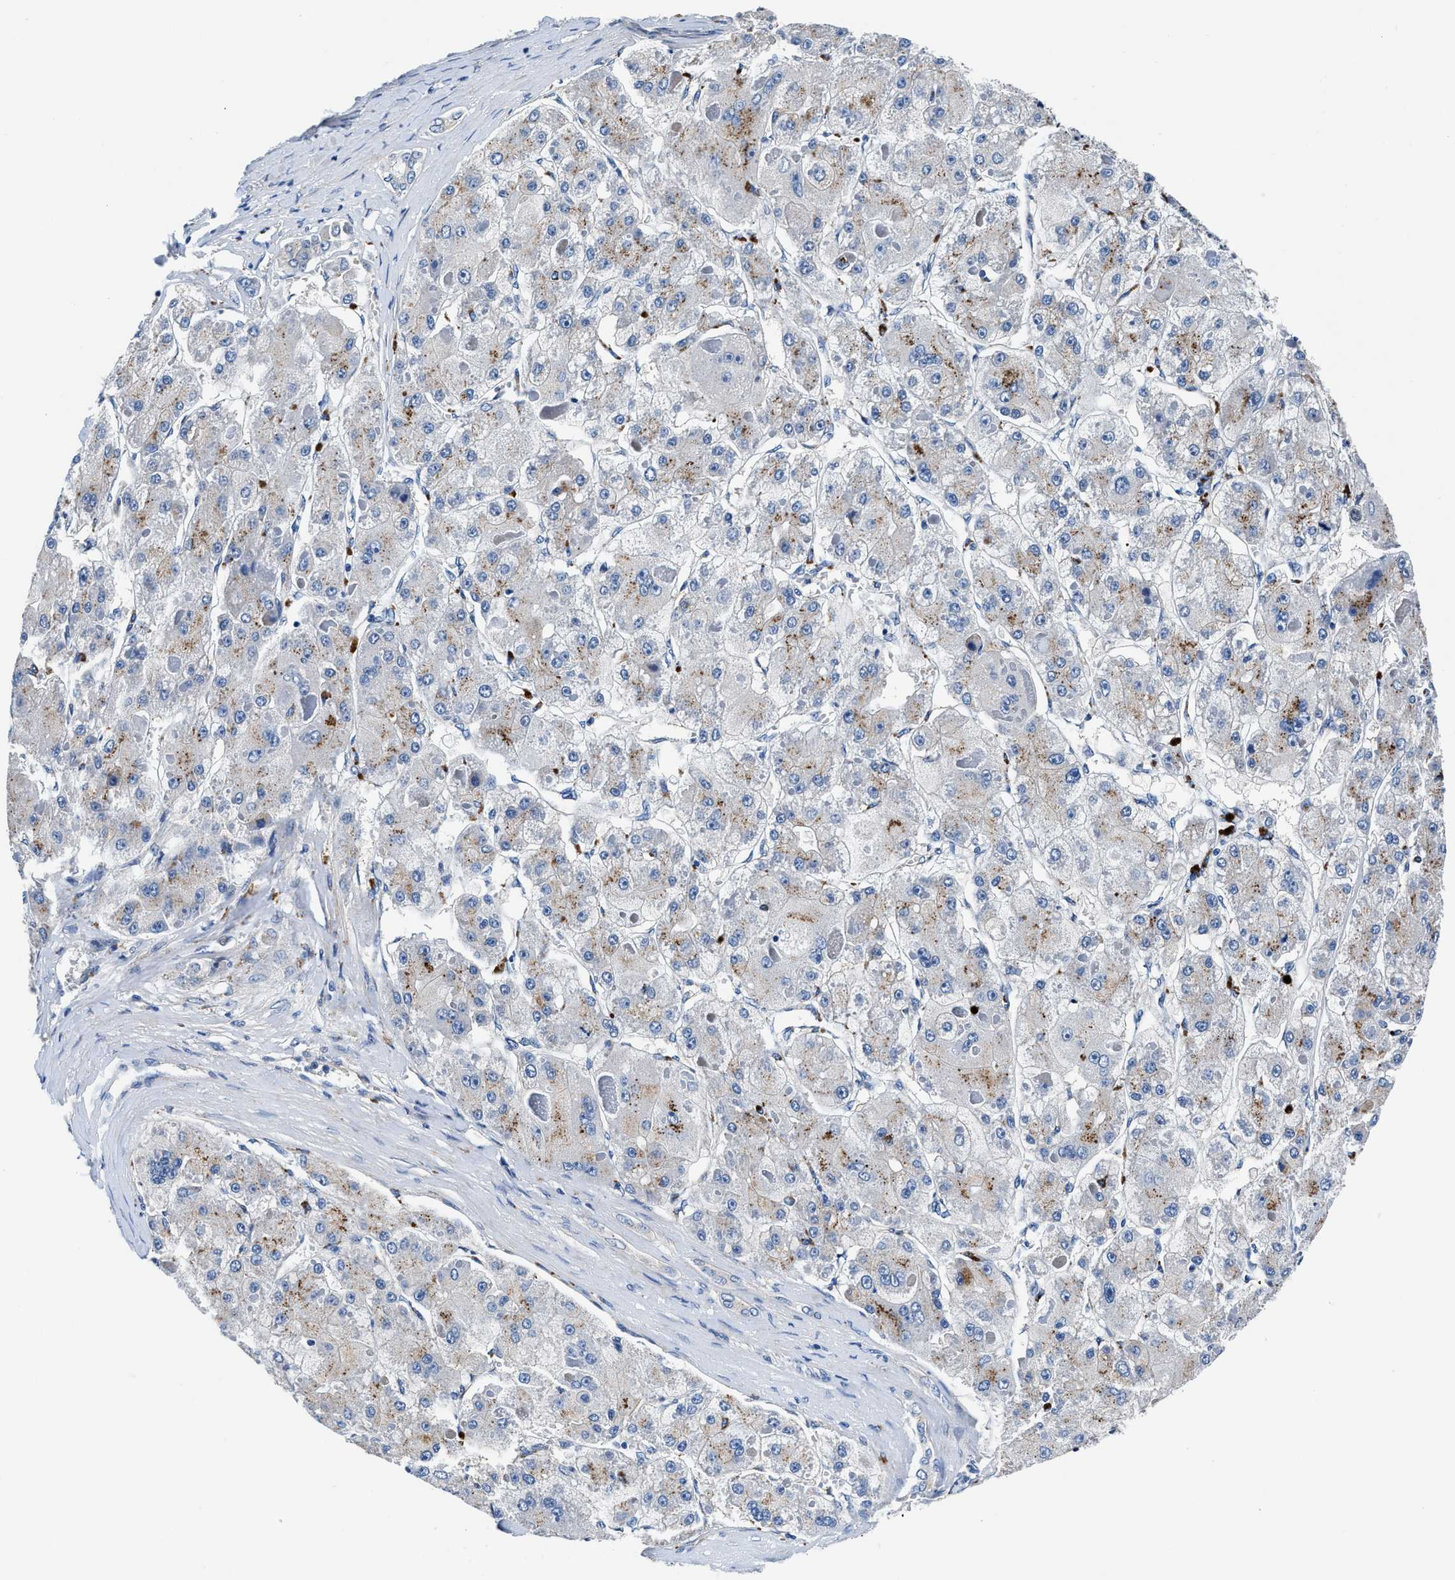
{"staining": {"intensity": "moderate", "quantity": "<25%", "location": "cytoplasmic/membranous"}, "tissue": "liver cancer", "cell_type": "Tumor cells", "image_type": "cancer", "snomed": [{"axis": "morphology", "description": "Carcinoma, Hepatocellular, NOS"}, {"axis": "topography", "description": "Liver"}], "caption": "DAB immunohistochemical staining of human liver hepatocellular carcinoma displays moderate cytoplasmic/membranous protein positivity in approximately <25% of tumor cells.", "gene": "DAG1", "patient": {"sex": "female", "age": 73}}